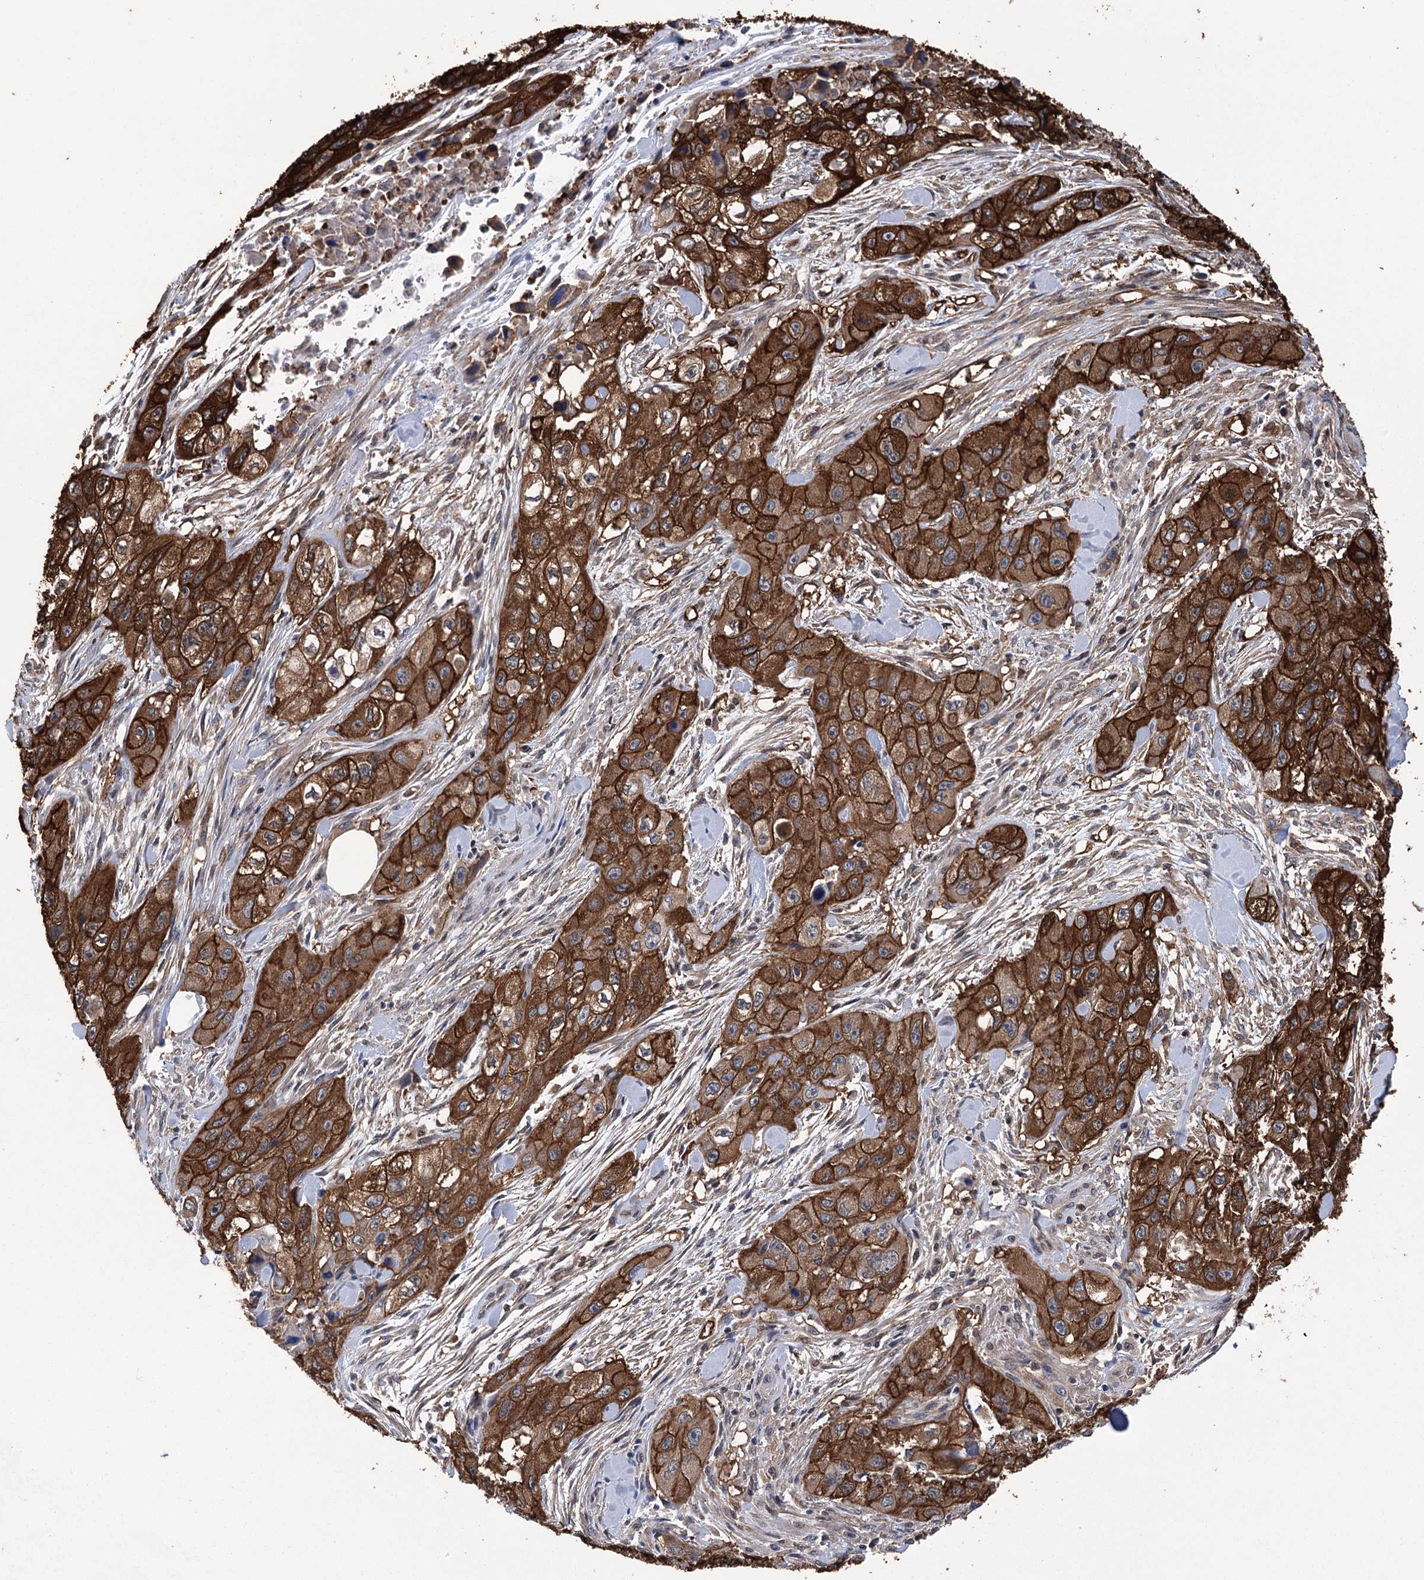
{"staining": {"intensity": "strong", "quantity": ">75%", "location": "cytoplasmic/membranous"}, "tissue": "skin cancer", "cell_type": "Tumor cells", "image_type": "cancer", "snomed": [{"axis": "morphology", "description": "Squamous cell carcinoma, NOS"}, {"axis": "topography", "description": "Skin"}, {"axis": "topography", "description": "Subcutis"}], "caption": "Skin squamous cell carcinoma stained with a brown dye shows strong cytoplasmic/membranous positive staining in about >75% of tumor cells.", "gene": "DPP3", "patient": {"sex": "male", "age": 73}}